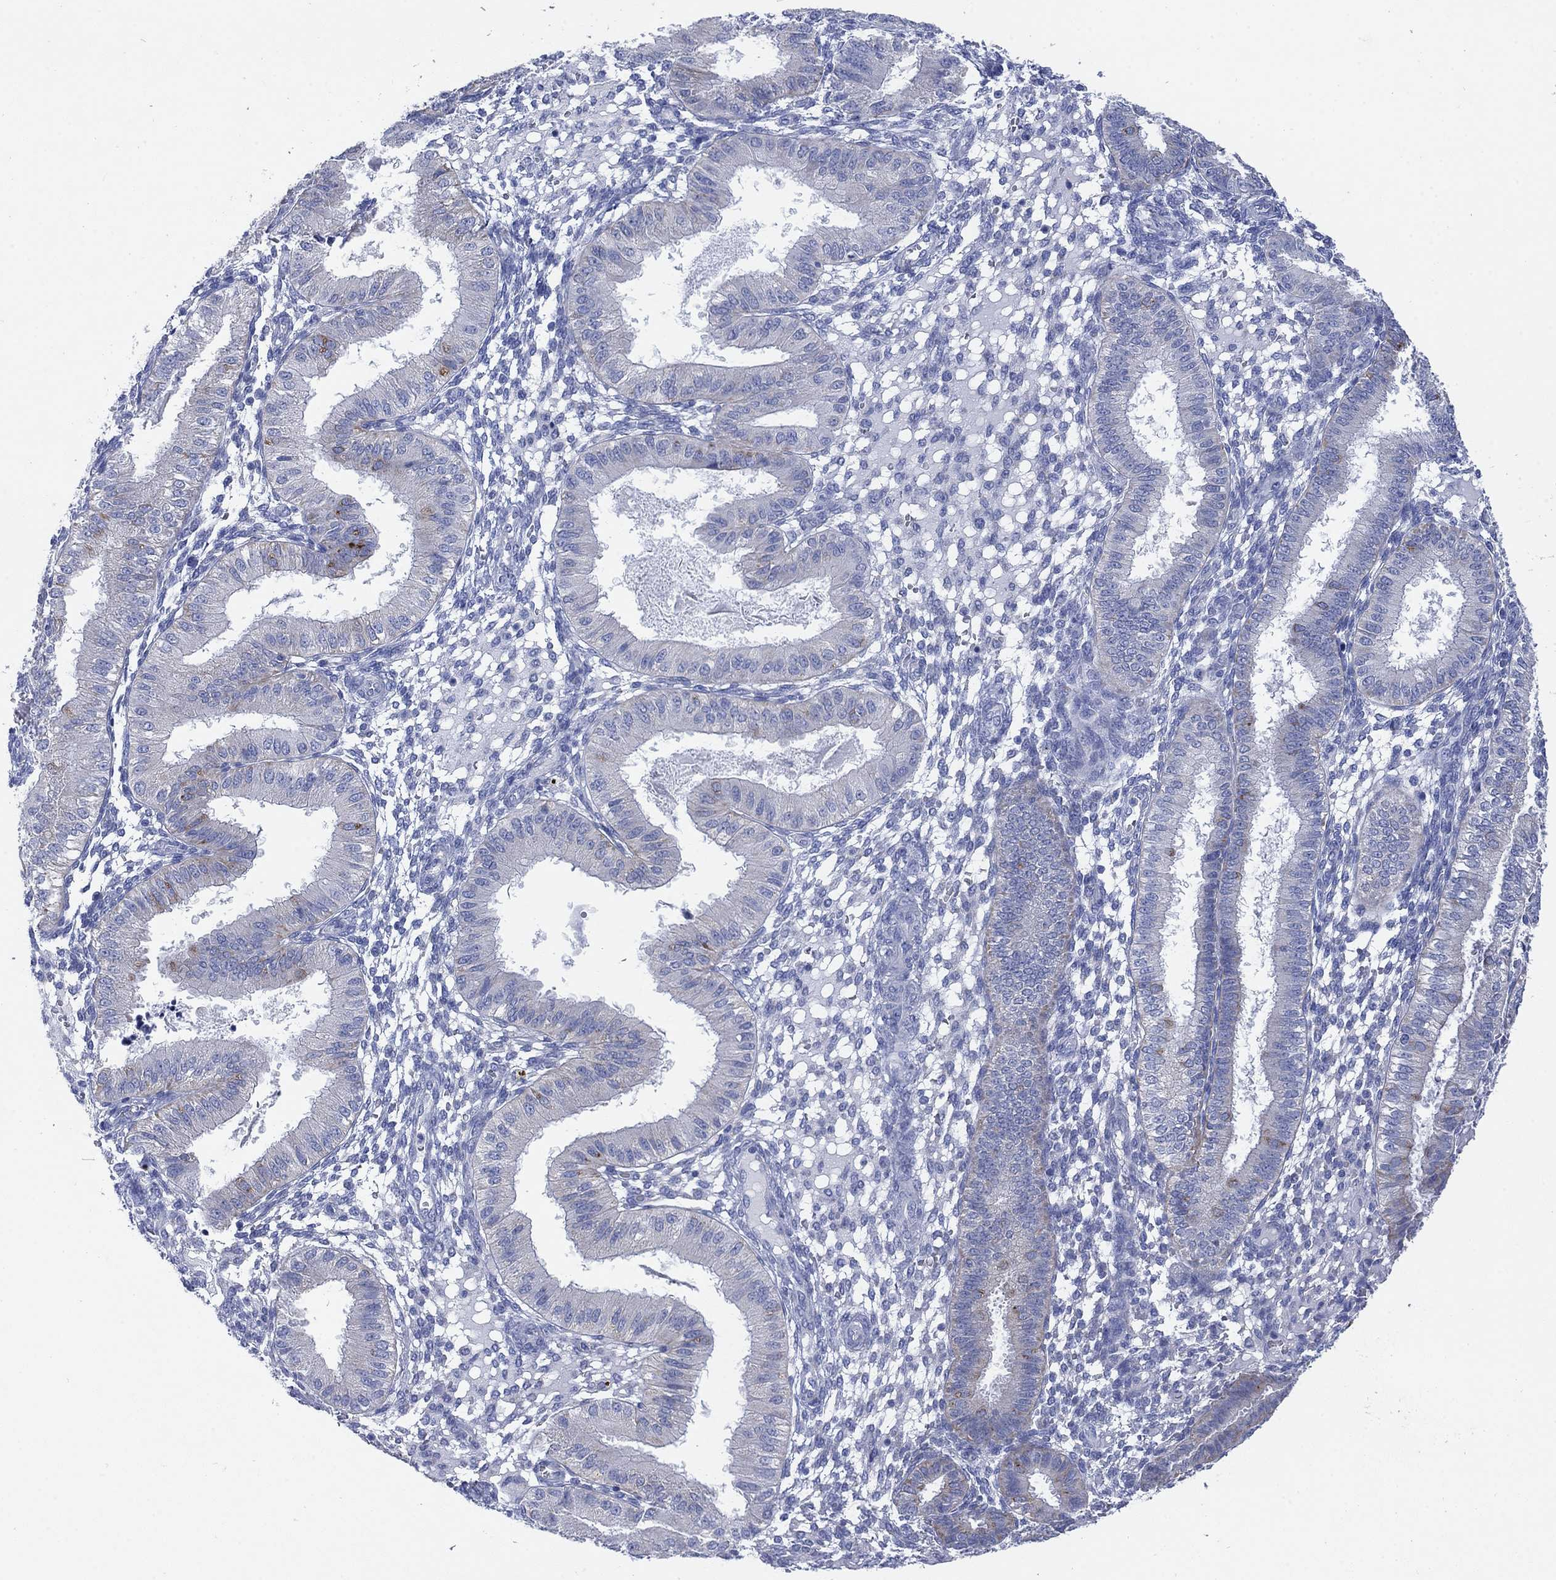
{"staining": {"intensity": "negative", "quantity": "none", "location": "none"}, "tissue": "endometrium", "cell_type": "Cells in endometrial stroma", "image_type": "normal", "snomed": [{"axis": "morphology", "description": "Normal tissue, NOS"}, {"axis": "topography", "description": "Endometrium"}], "caption": "IHC of unremarkable endometrium displays no staining in cells in endometrial stroma.", "gene": "SCCPDH", "patient": {"sex": "female", "age": 43}}